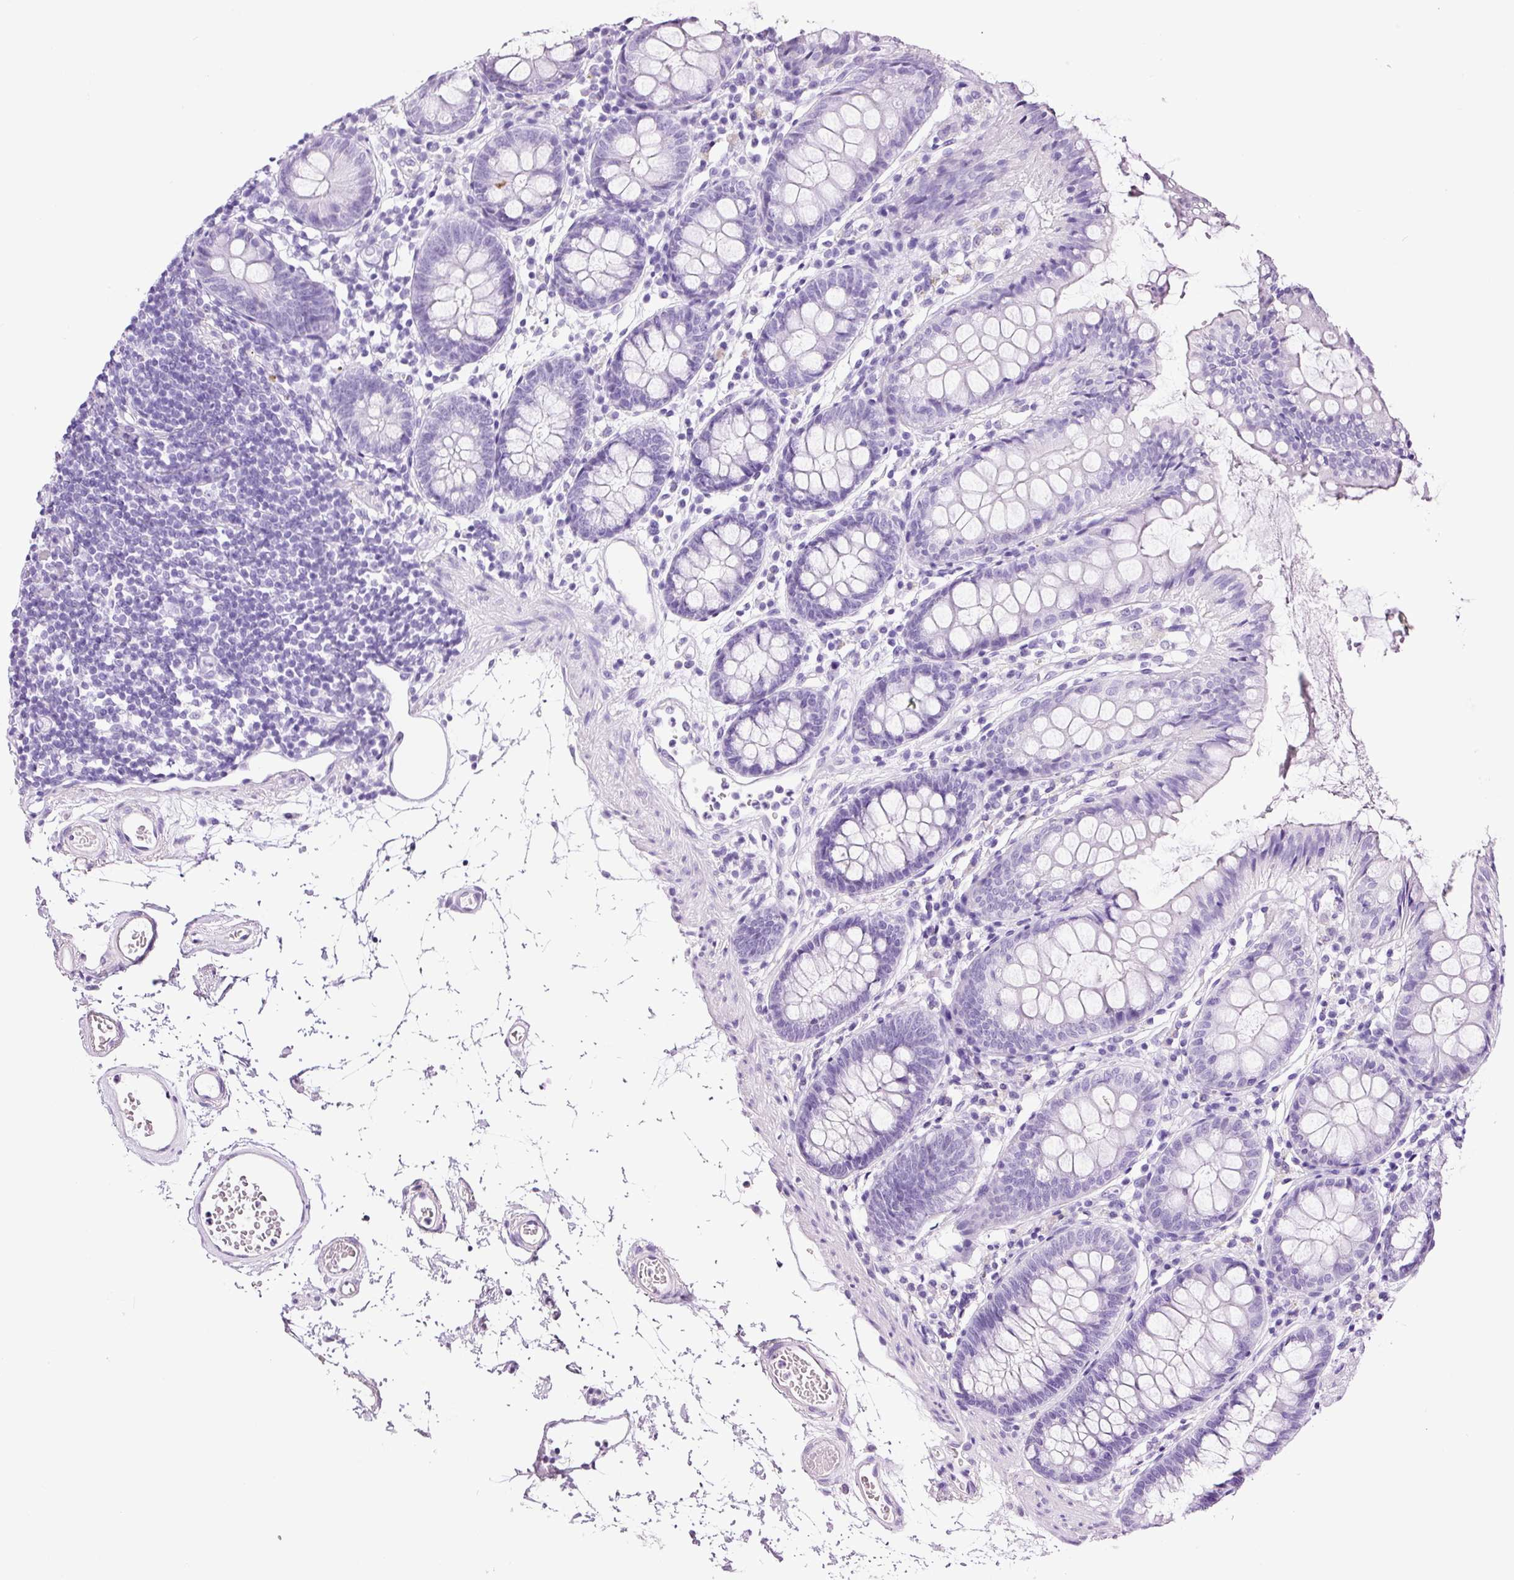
{"staining": {"intensity": "negative", "quantity": "none", "location": "none"}, "tissue": "colon", "cell_type": "Endothelial cells", "image_type": "normal", "snomed": [{"axis": "morphology", "description": "Normal tissue, NOS"}, {"axis": "topography", "description": "Colon"}], "caption": "Immunohistochemistry photomicrograph of unremarkable colon: human colon stained with DAB demonstrates no significant protein expression in endothelial cells.", "gene": "ADSS1", "patient": {"sex": "female", "age": 84}}